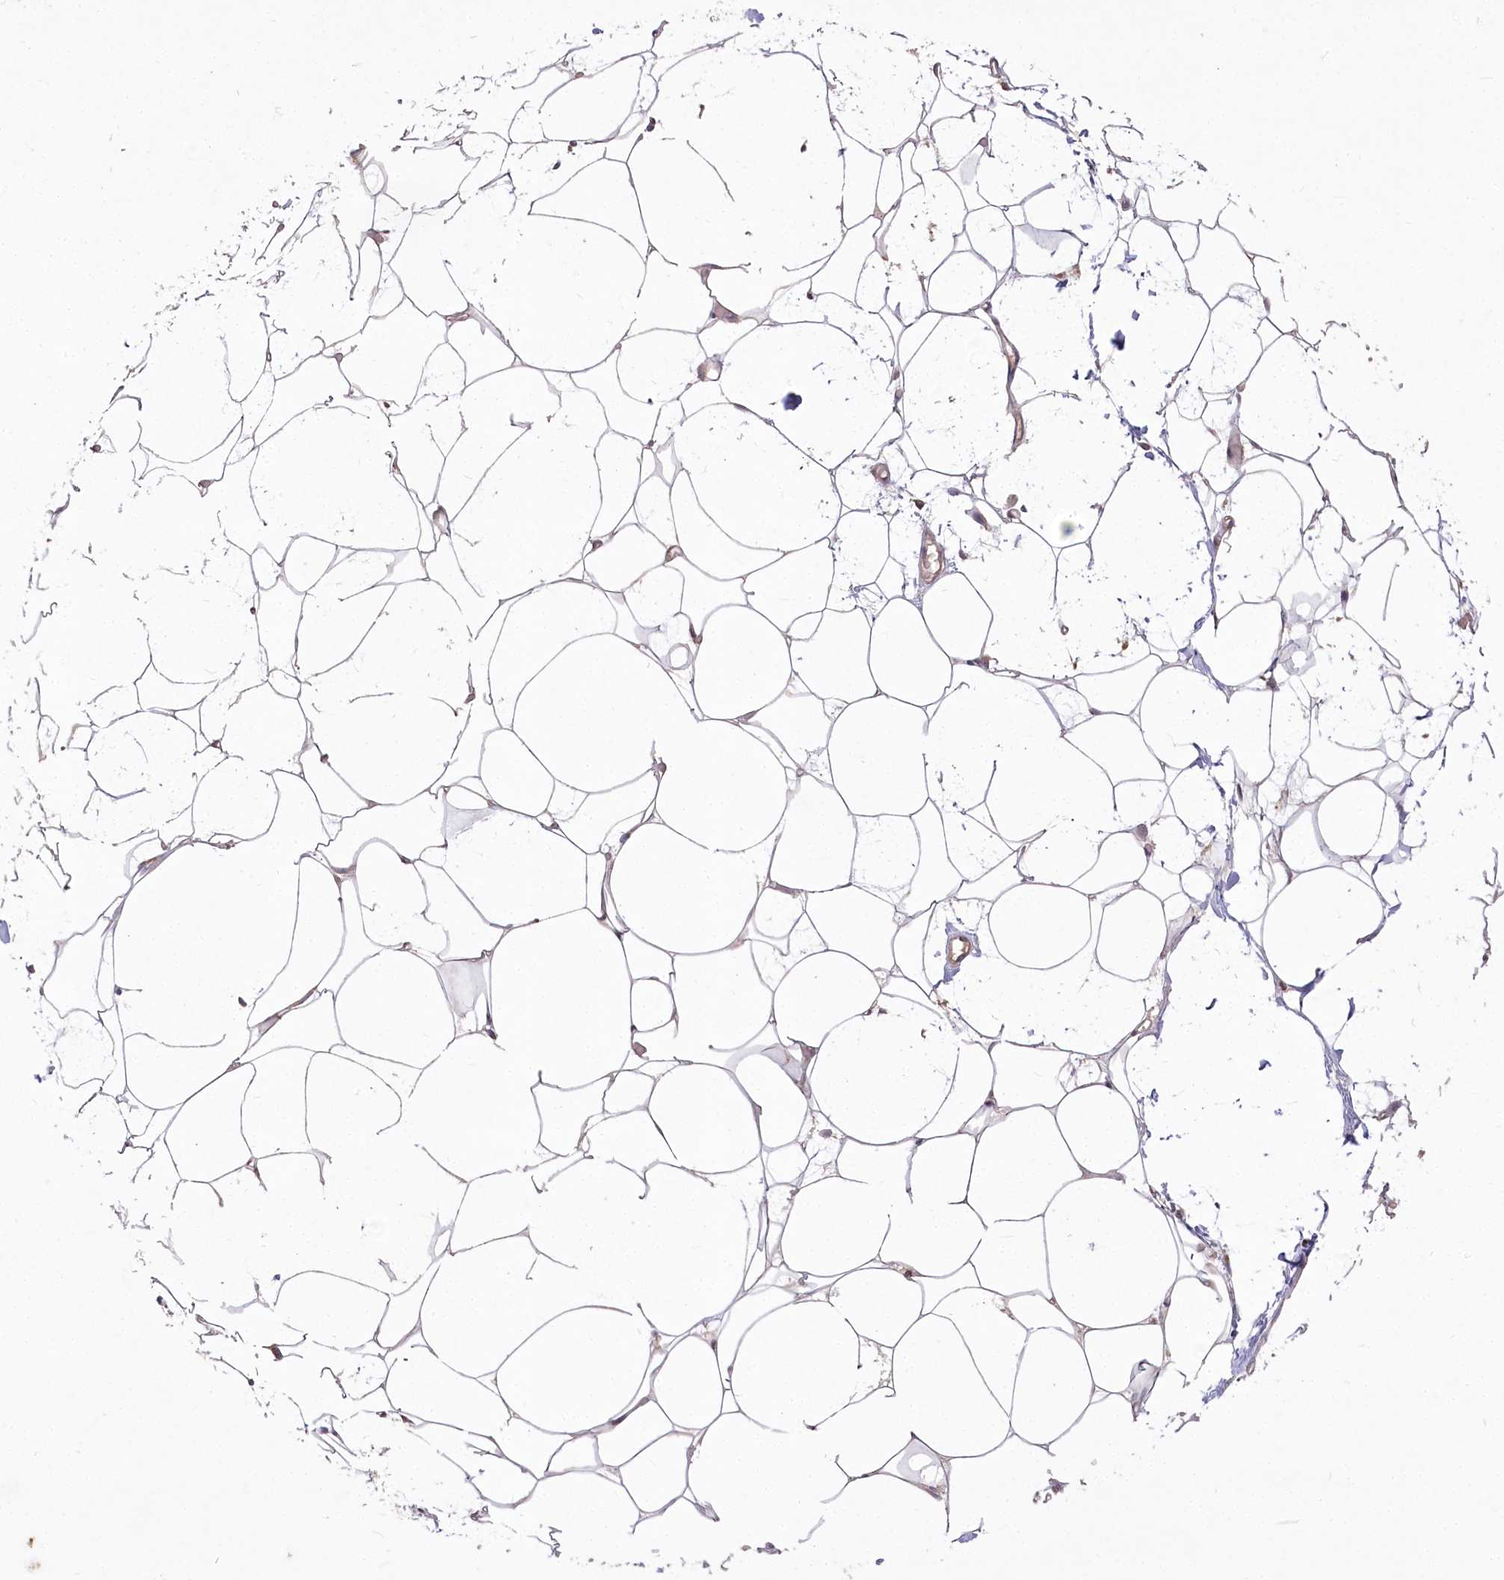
{"staining": {"intensity": "weak", "quantity": ">75%", "location": "cytoplasmic/membranous"}, "tissue": "adipose tissue", "cell_type": "Adipocytes", "image_type": "normal", "snomed": [{"axis": "morphology", "description": "Normal tissue, NOS"}, {"axis": "topography", "description": "Breast"}], "caption": "High-power microscopy captured an immunohistochemistry image of unremarkable adipose tissue, revealing weak cytoplasmic/membranous expression in about >75% of adipocytes.", "gene": "STT3B", "patient": {"sex": "female", "age": 23}}